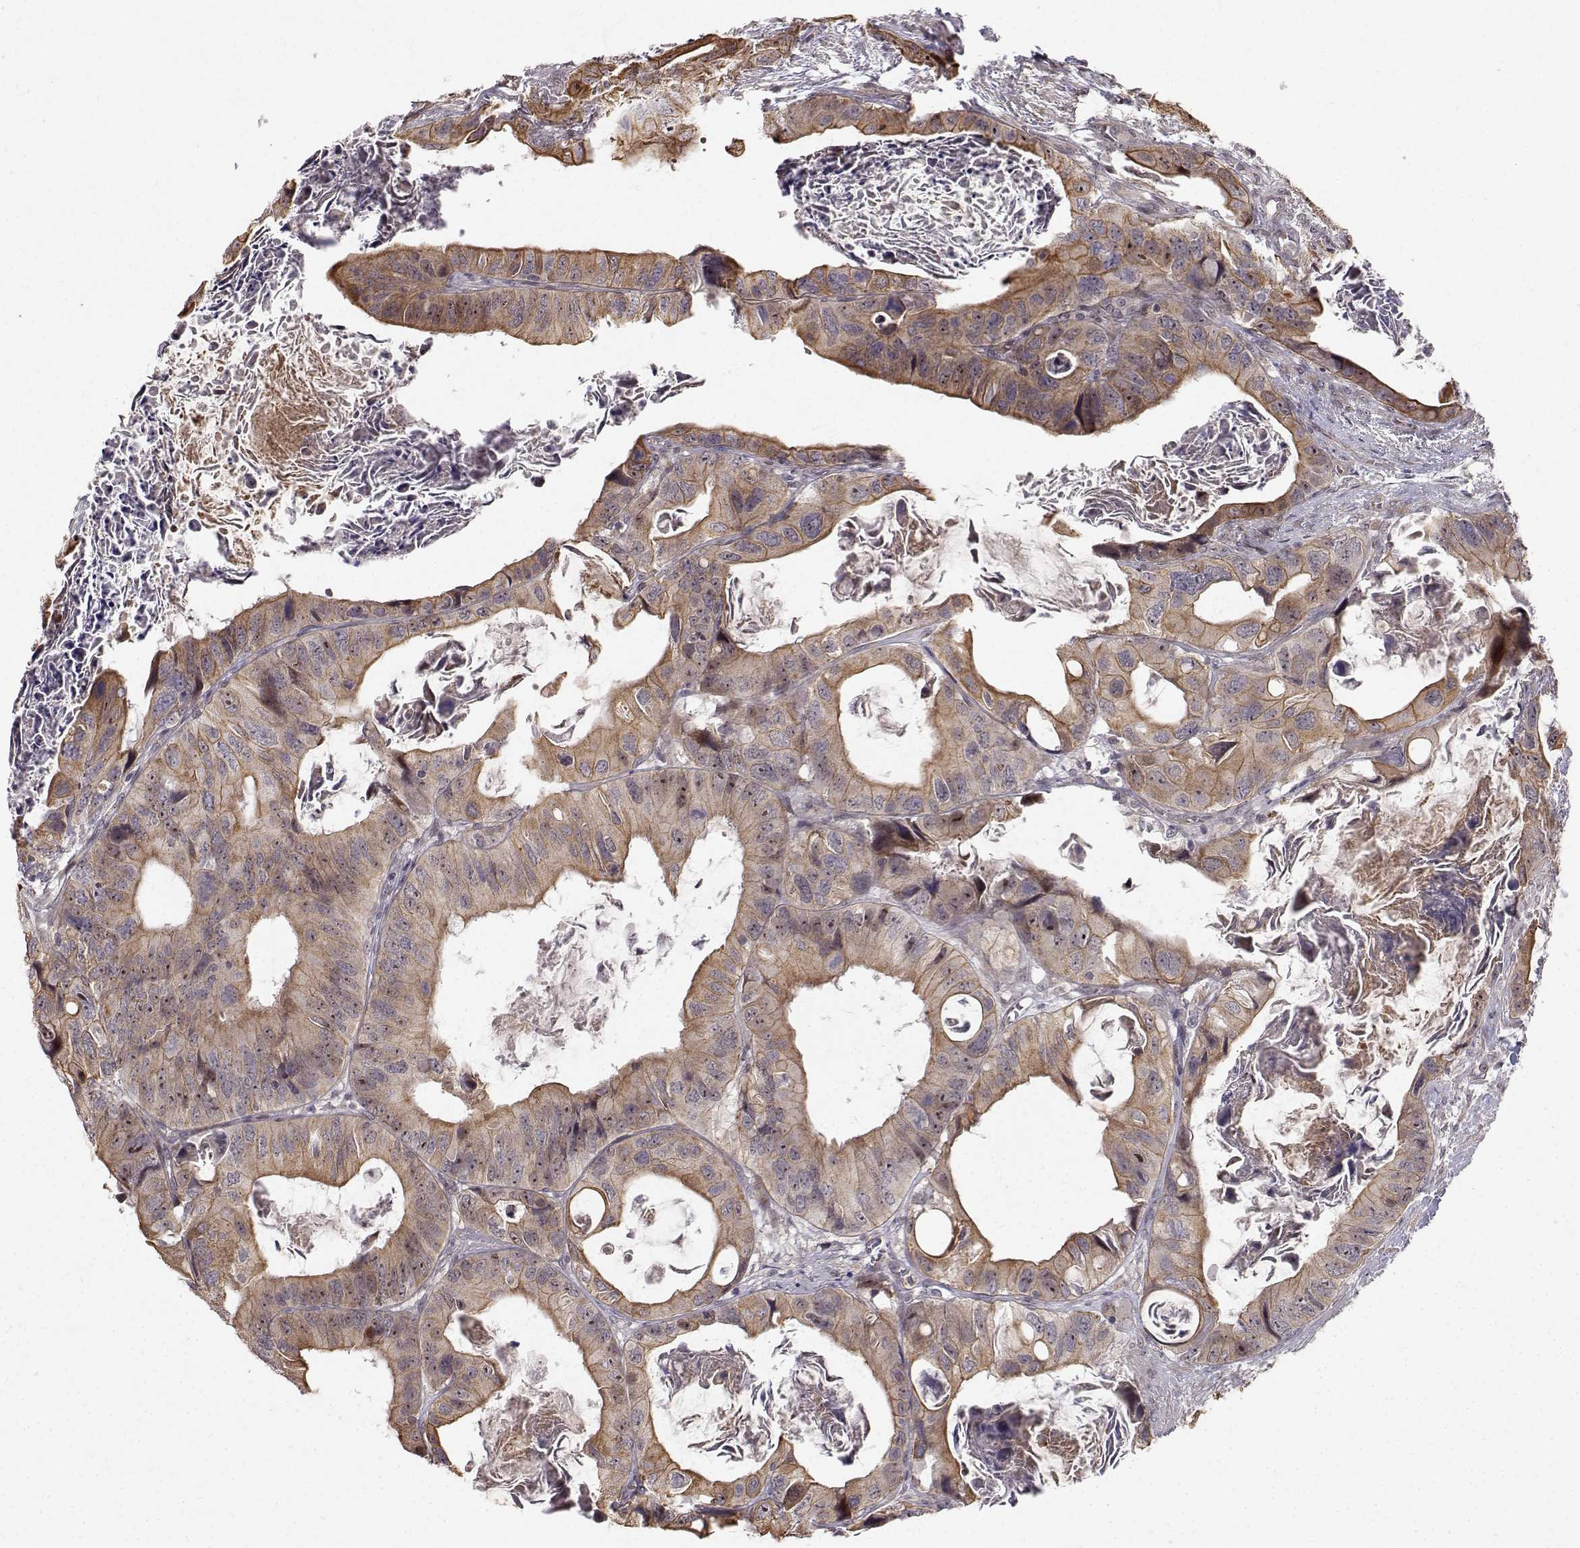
{"staining": {"intensity": "moderate", "quantity": "25%-75%", "location": "cytoplasmic/membranous"}, "tissue": "colorectal cancer", "cell_type": "Tumor cells", "image_type": "cancer", "snomed": [{"axis": "morphology", "description": "Adenocarcinoma, NOS"}, {"axis": "topography", "description": "Rectum"}], "caption": "A brown stain shows moderate cytoplasmic/membranous expression of a protein in colorectal cancer tumor cells.", "gene": "APC", "patient": {"sex": "male", "age": 64}}